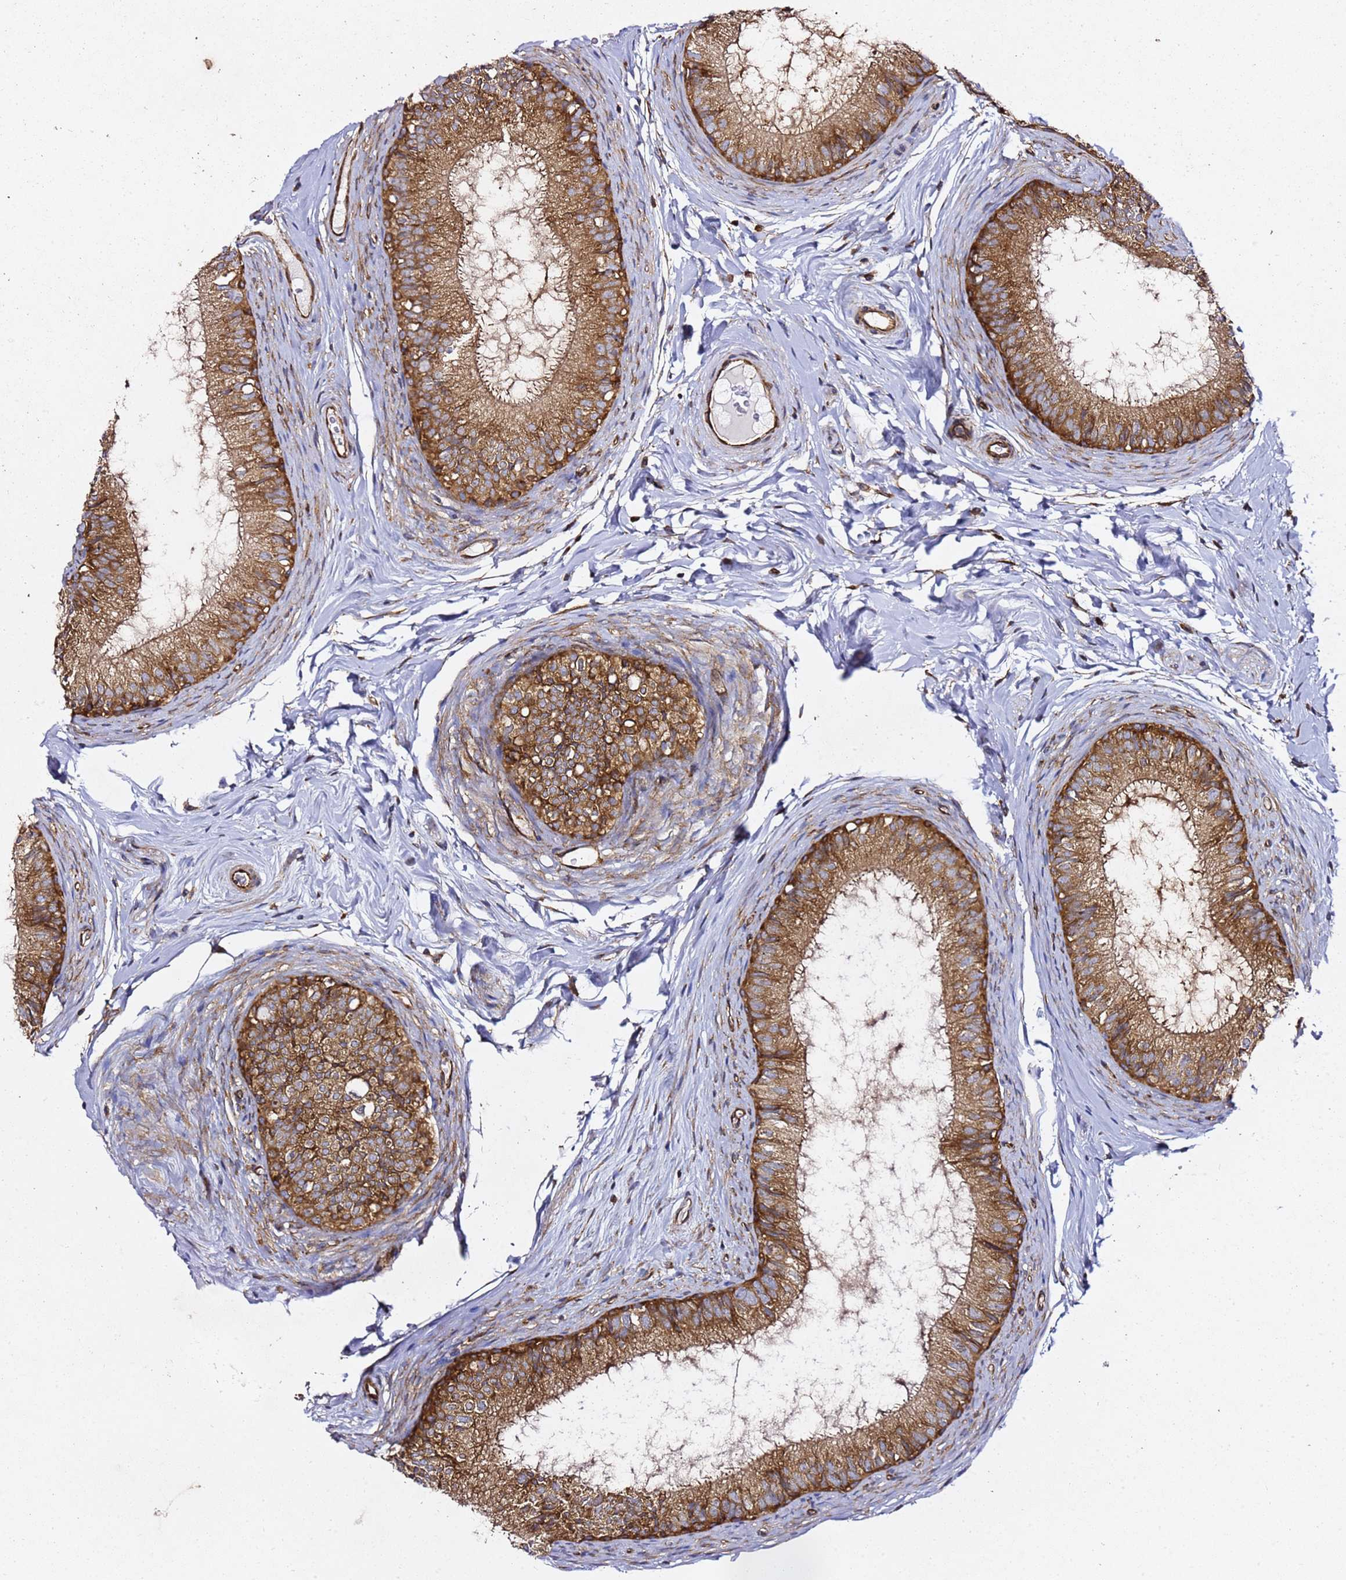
{"staining": {"intensity": "strong", "quantity": ">75%", "location": "cytoplasmic/membranous"}, "tissue": "epididymis", "cell_type": "Glandular cells", "image_type": "normal", "snomed": [{"axis": "morphology", "description": "Normal tissue, NOS"}, {"axis": "topography", "description": "Epididymis"}], "caption": "Immunohistochemistry (IHC) photomicrograph of unremarkable epididymis stained for a protein (brown), which demonstrates high levels of strong cytoplasmic/membranous positivity in approximately >75% of glandular cells.", "gene": "TPST1", "patient": {"sex": "male", "age": 25}}